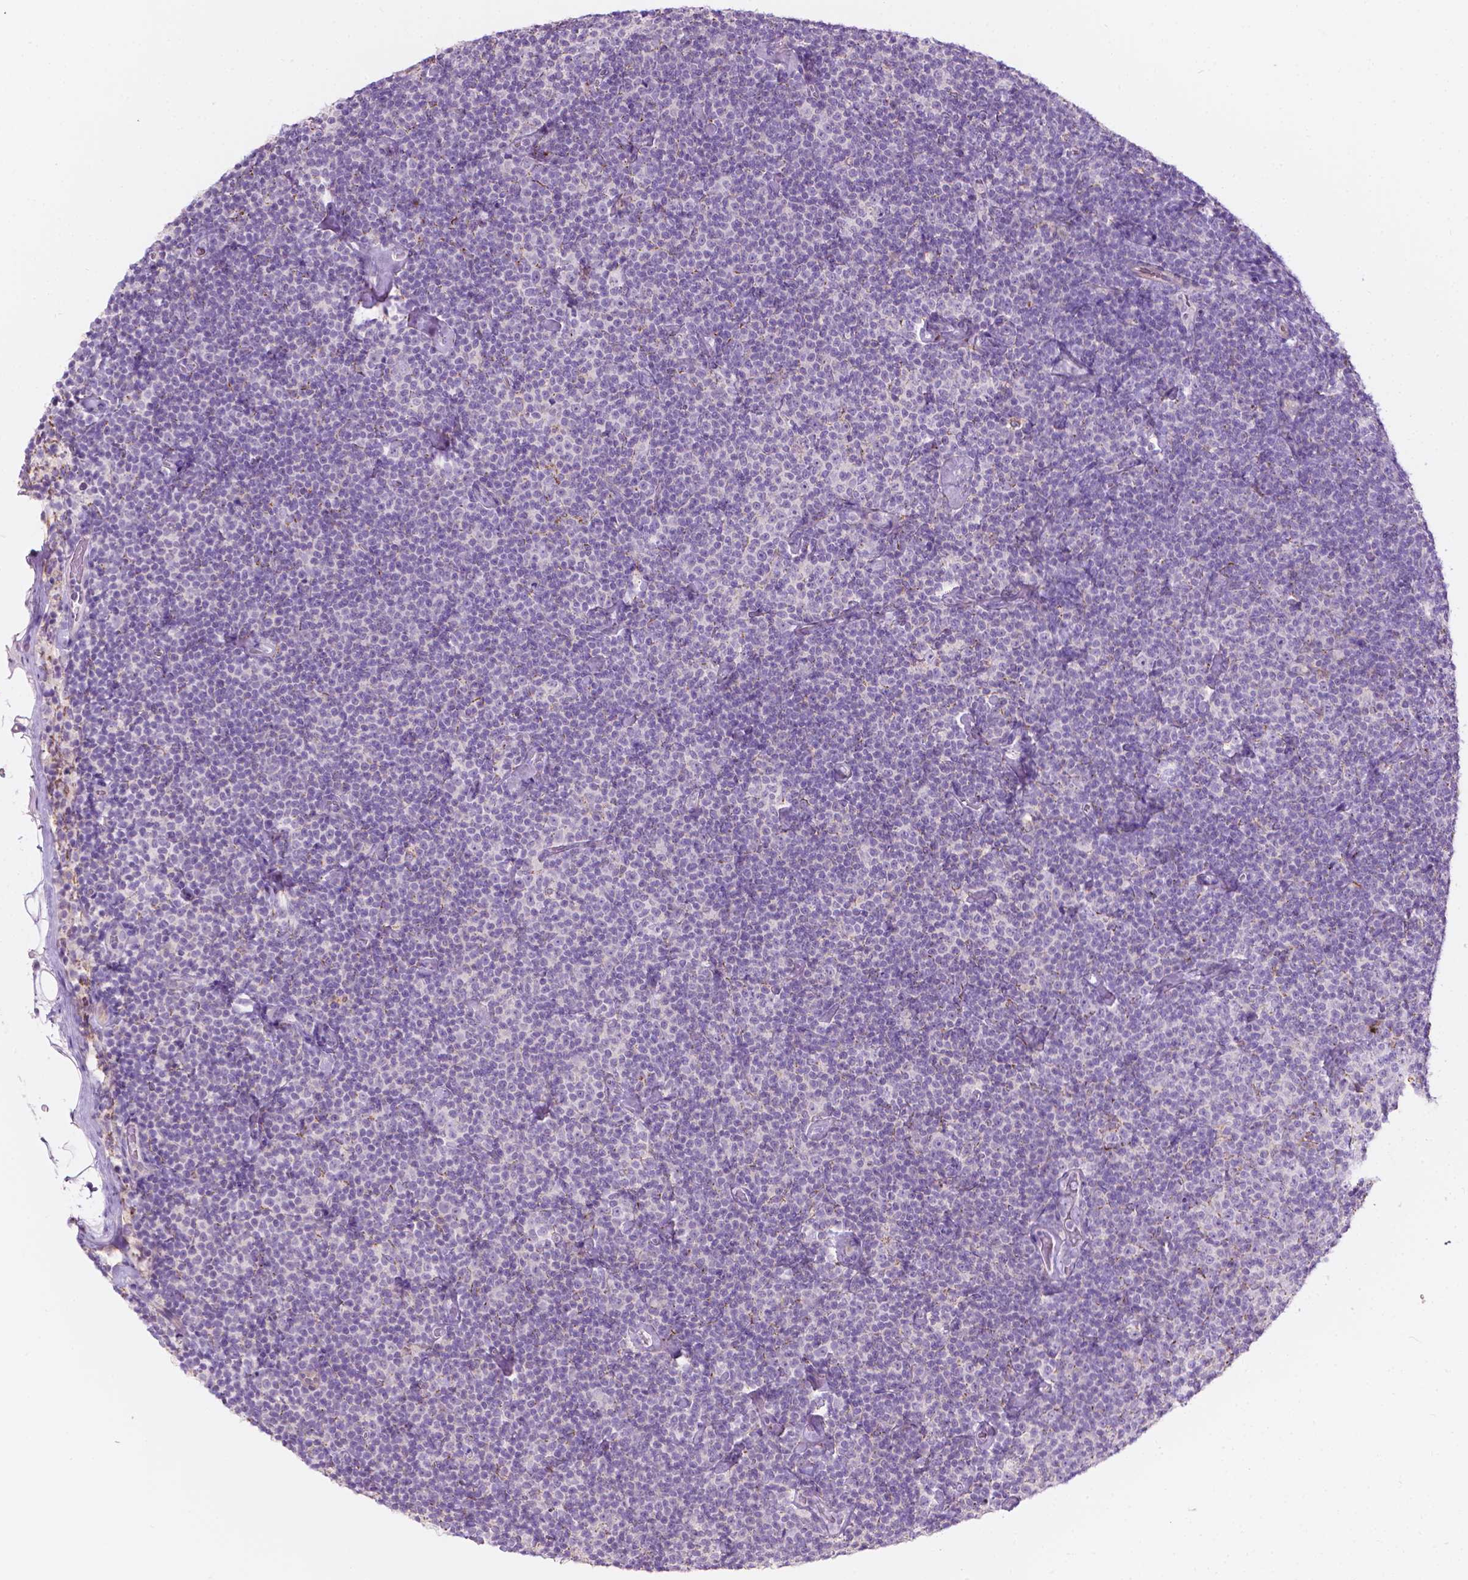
{"staining": {"intensity": "negative", "quantity": "none", "location": "none"}, "tissue": "lymphoma", "cell_type": "Tumor cells", "image_type": "cancer", "snomed": [{"axis": "morphology", "description": "Malignant lymphoma, non-Hodgkin's type, Low grade"}, {"axis": "topography", "description": "Lymph node"}], "caption": "A photomicrograph of human lymphoma is negative for staining in tumor cells. (DAB immunohistochemistry (IHC) visualized using brightfield microscopy, high magnification).", "gene": "NOS1AP", "patient": {"sex": "male", "age": 81}}